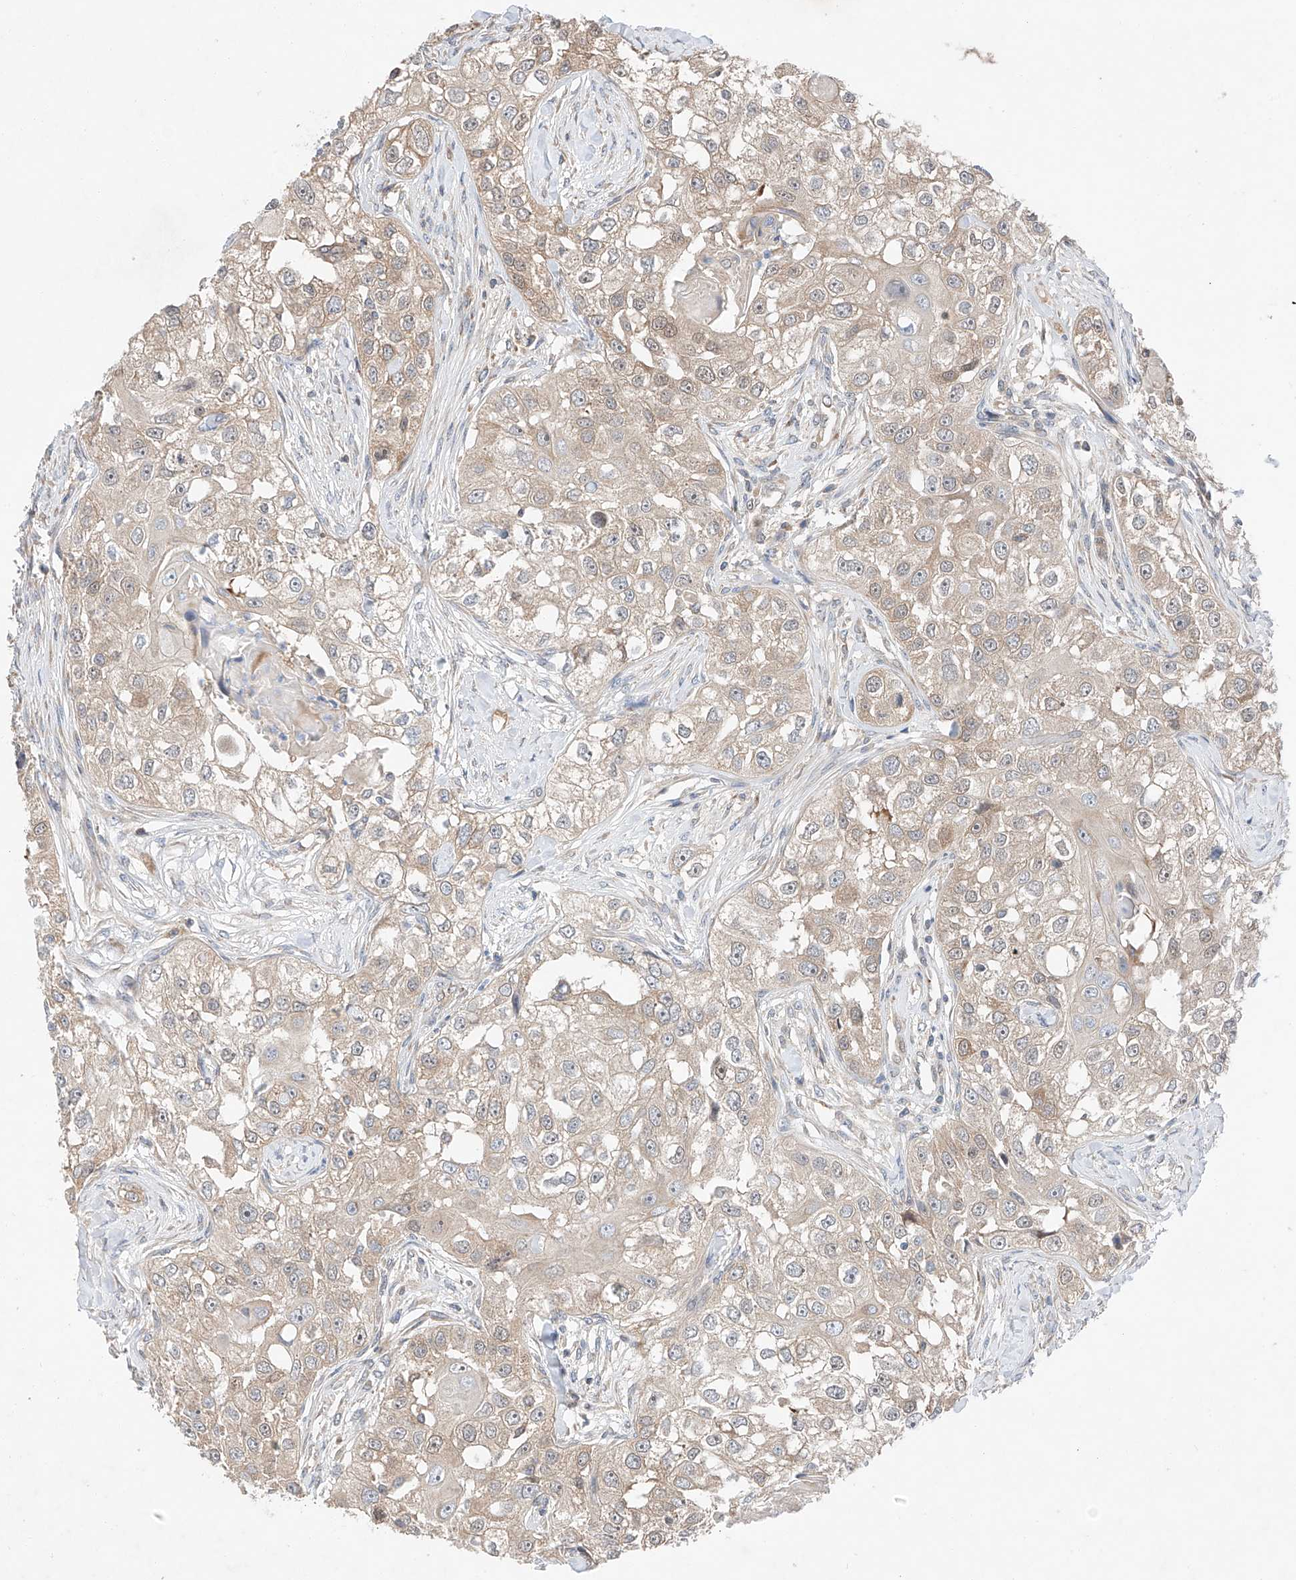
{"staining": {"intensity": "weak", "quantity": "<25%", "location": "cytoplasmic/membranous"}, "tissue": "head and neck cancer", "cell_type": "Tumor cells", "image_type": "cancer", "snomed": [{"axis": "morphology", "description": "Normal tissue, NOS"}, {"axis": "morphology", "description": "Squamous cell carcinoma, NOS"}, {"axis": "topography", "description": "Skeletal muscle"}, {"axis": "topography", "description": "Head-Neck"}], "caption": "A histopathology image of head and neck cancer stained for a protein displays no brown staining in tumor cells. The staining is performed using DAB brown chromogen with nuclei counter-stained in using hematoxylin.", "gene": "RUSC1", "patient": {"sex": "male", "age": 51}}